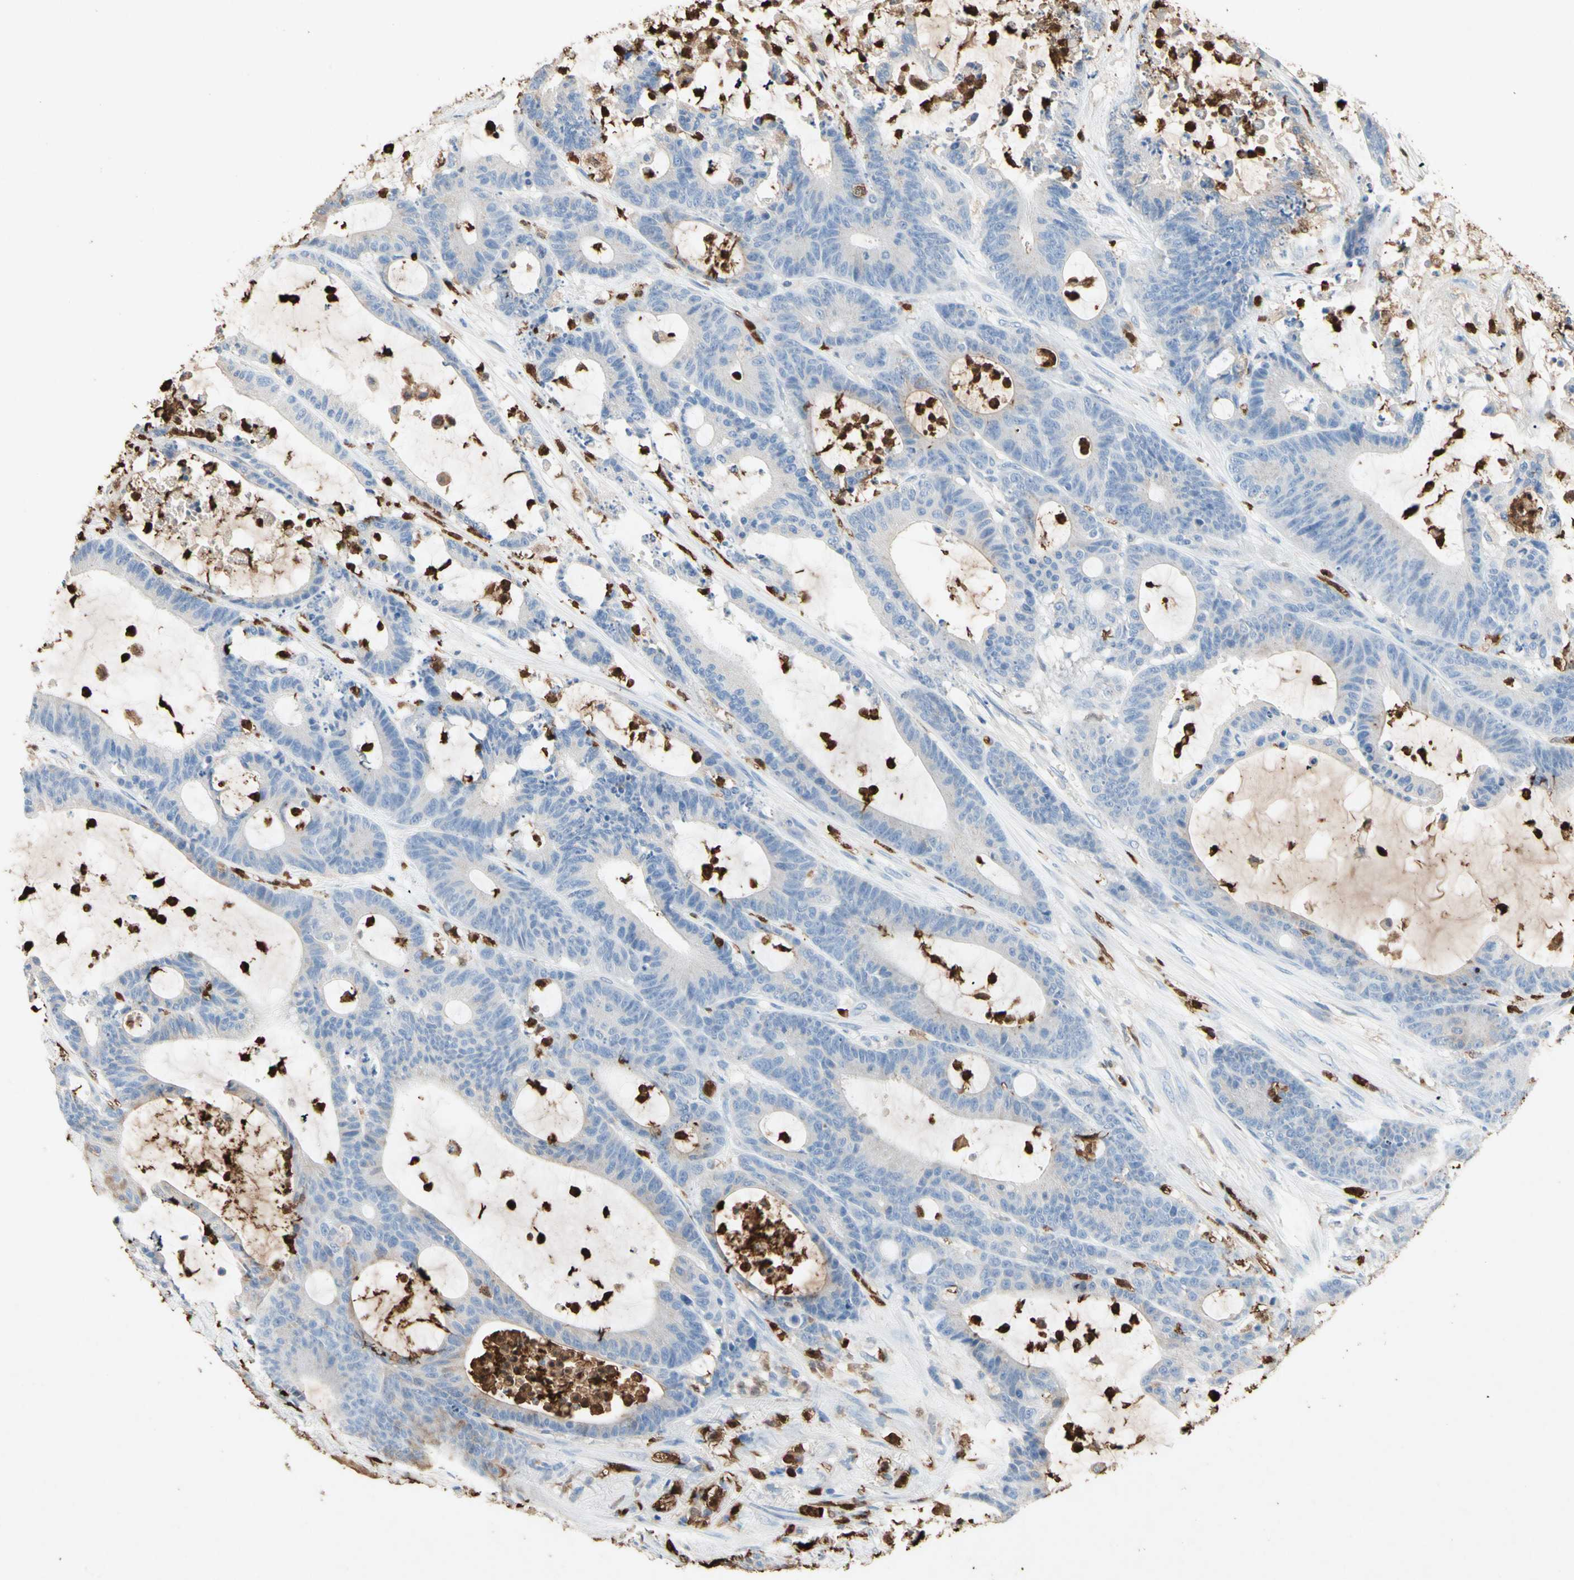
{"staining": {"intensity": "negative", "quantity": "none", "location": "none"}, "tissue": "colorectal cancer", "cell_type": "Tumor cells", "image_type": "cancer", "snomed": [{"axis": "morphology", "description": "Adenocarcinoma, NOS"}, {"axis": "topography", "description": "Colon"}], "caption": "The IHC histopathology image has no significant staining in tumor cells of colorectal adenocarcinoma tissue.", "gene": "NFKBIZ", "patient": {"sex": "female", "age": 84}}